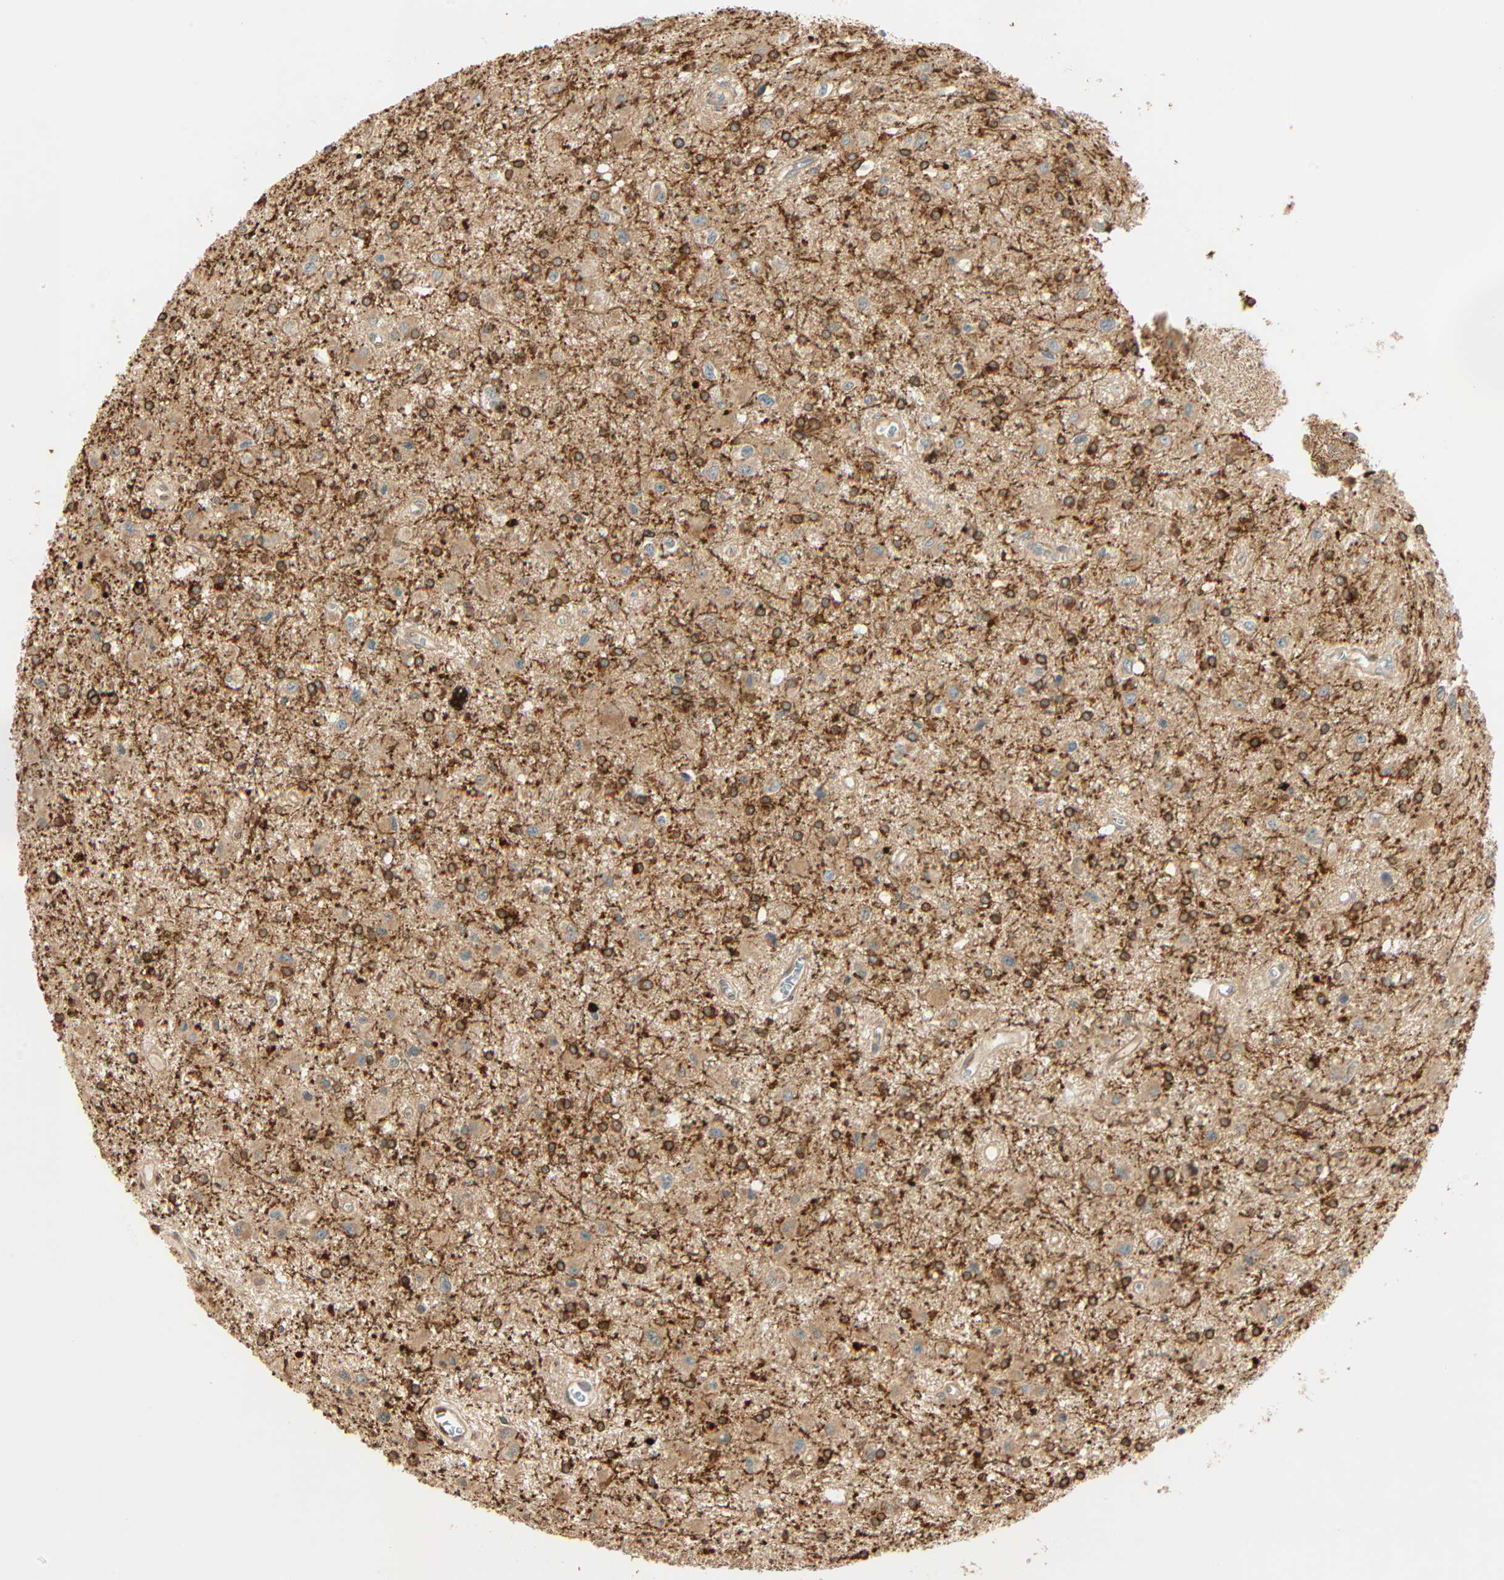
{"staining": {"intensity": "strong", "quantity": ">75%", "location": "cytoplasmic/membranous,nuclear"}, "tissue": "glioma", "cell_type": "Tumor cells", "image_type": "cancer", "snomed": [{"axis": "morphology", "description": "Glioma, malignant, Low grade"}, {"axis": "topography", "description": "Brain"}], "caption": "An image of low-grade glioma (malignant) stained for a protein exhibits strong cytoplasmic/membranous and nuclear brown staining in tumor cells. The staining was performed using DAB to visualize the protein expression in brown, while the nuclei were stained in blue with hematoxylin (Magnification: 20x).", "gene": "PNPLA6", "patient": {"sex": "male", "age": 58}}